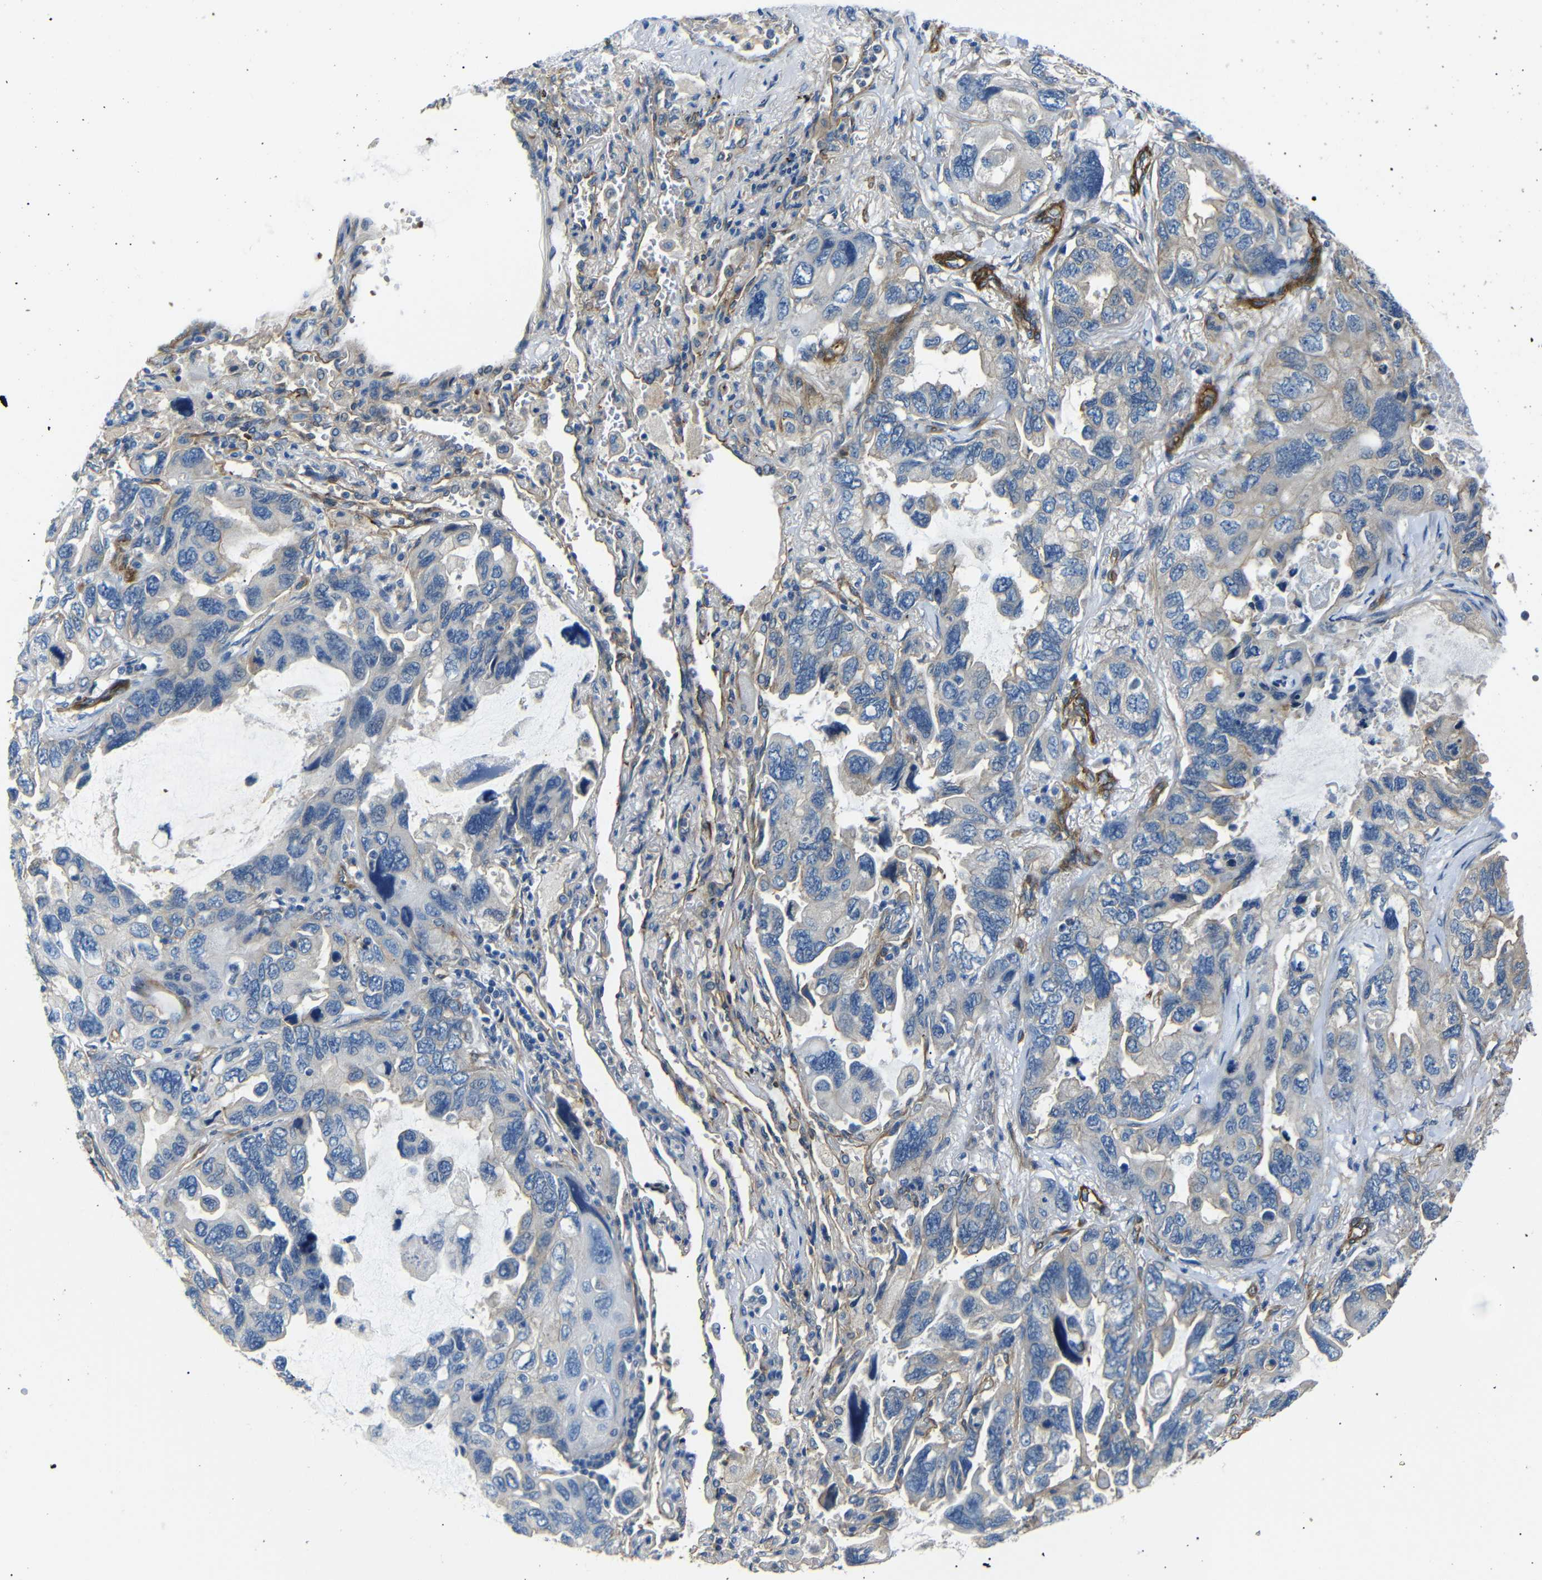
{"staining": {"intensity": "negative", "quantity": "none", "location": "none"}, "tissue": "lung cancer", "cell_type": "Tumor cells", "image_type": "cancer", "snomed": [{"axis": "morphology", "description": "Squamous cell carcinoma, NOS"}, {"axis": "topography", "description": "Lung"}], "caption": "A micrograph of squamous cell carcinoma (lung) stained for a protein shows no brown staining in tumor cells. (Brightfield microscopy of DAB immunohistochemistry at high magnification).", "gene": "MYO1B", "patient": {"sex": "female", "age": 73}}